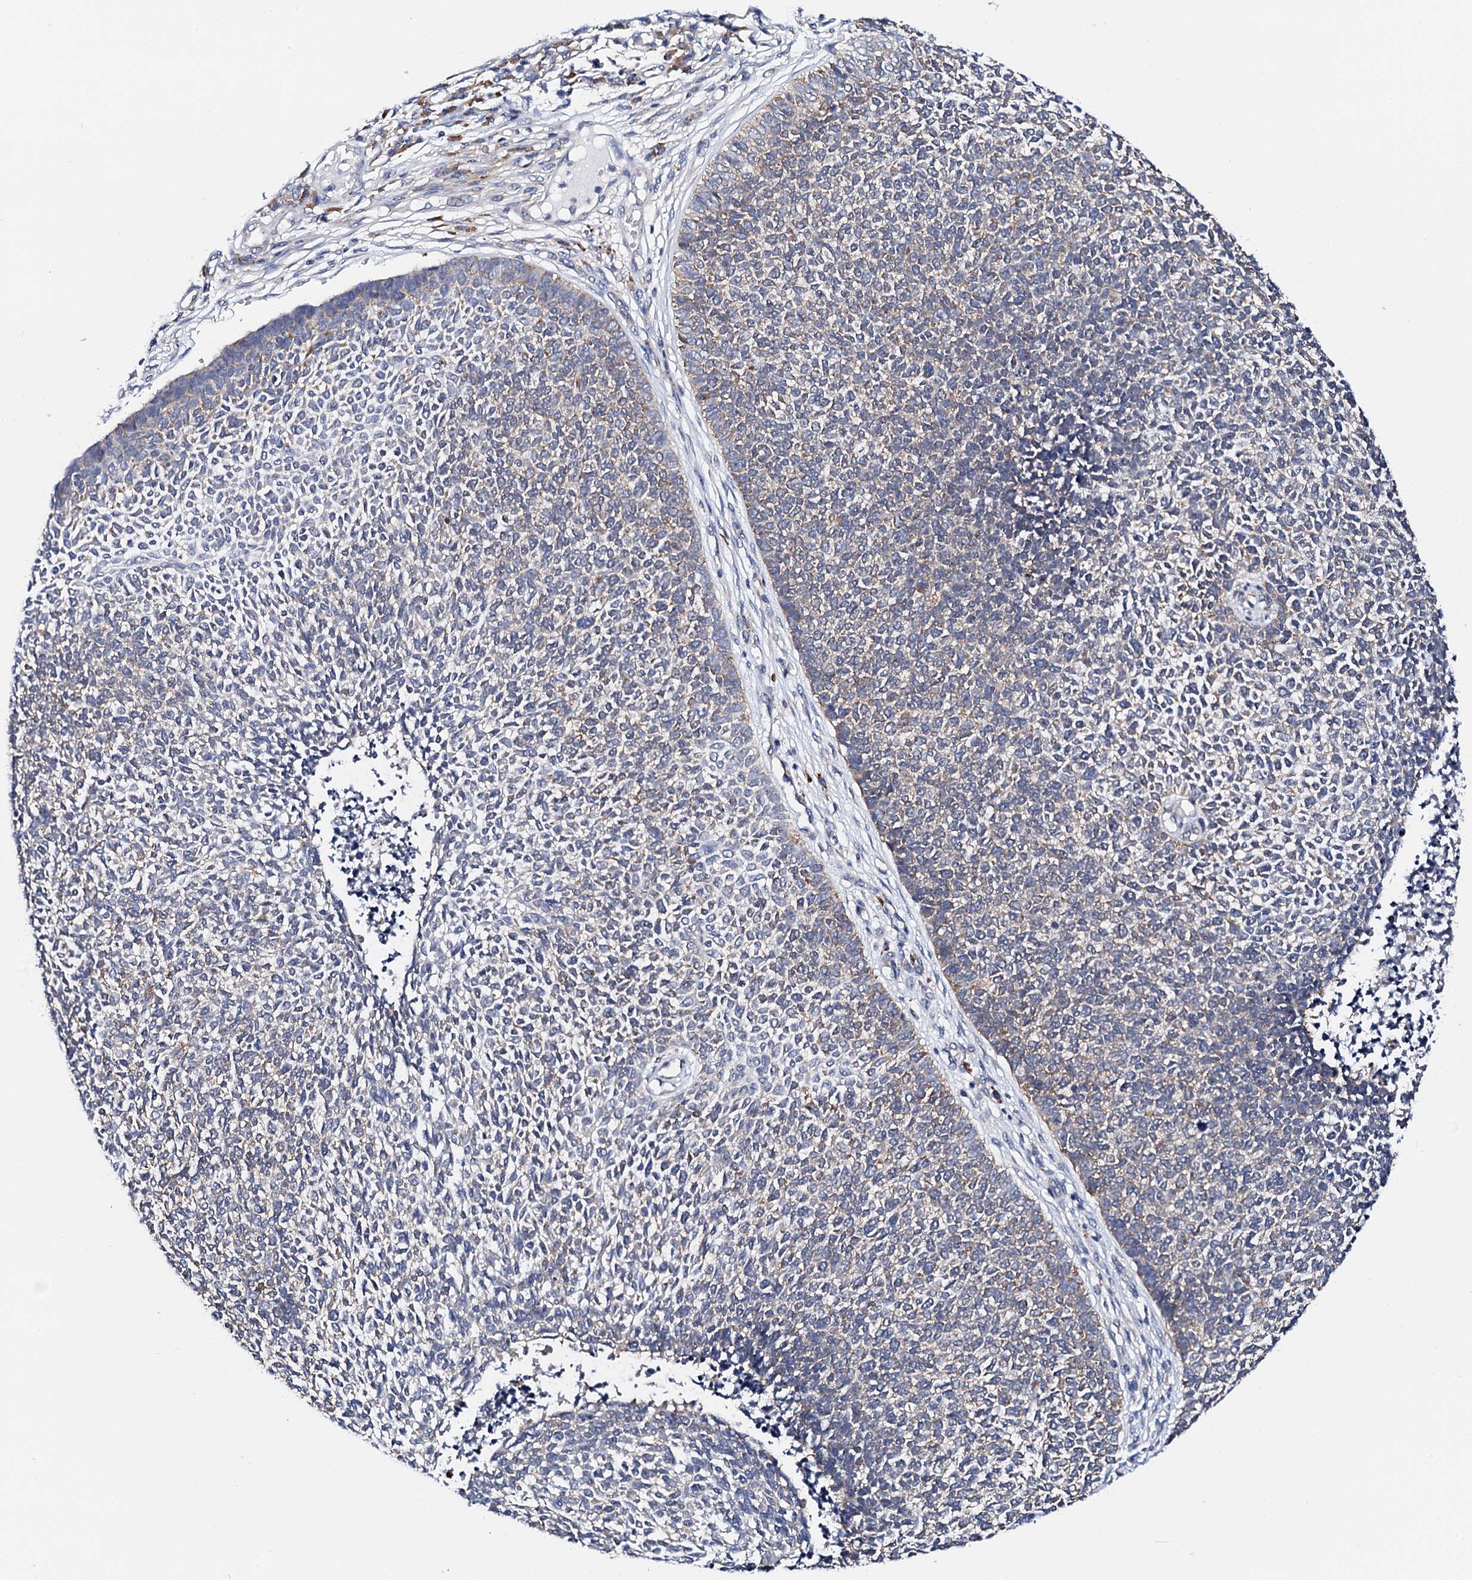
{"staining": {"intensity": "weak", "quantity": "25%-75%", "location": "cytoplasmic/membranous"}, "tissue": "skin cancer", "cell_type": "Tumor cells", "image_type": "cancer", "snomed": [{"axis": "morphology", "description": "Basal cell carcinoma"}, {"axis": "topography", "description": "Skin"}], "caption": "Skin basal cell carcinoma stained with immunohistochemistry demonstrates weak cytoplasmic/membranous positivity in about 25%-75% of tumor cells. The staining was performed using DAB (3,3'-diaminobenzidine) to visualize the protein expression in brown, while the nuclei were stained in blue with hematoxylin (Magnification: 20x).", "gene": "NUP58", "patient": {"sex": "female", "age": 84}}